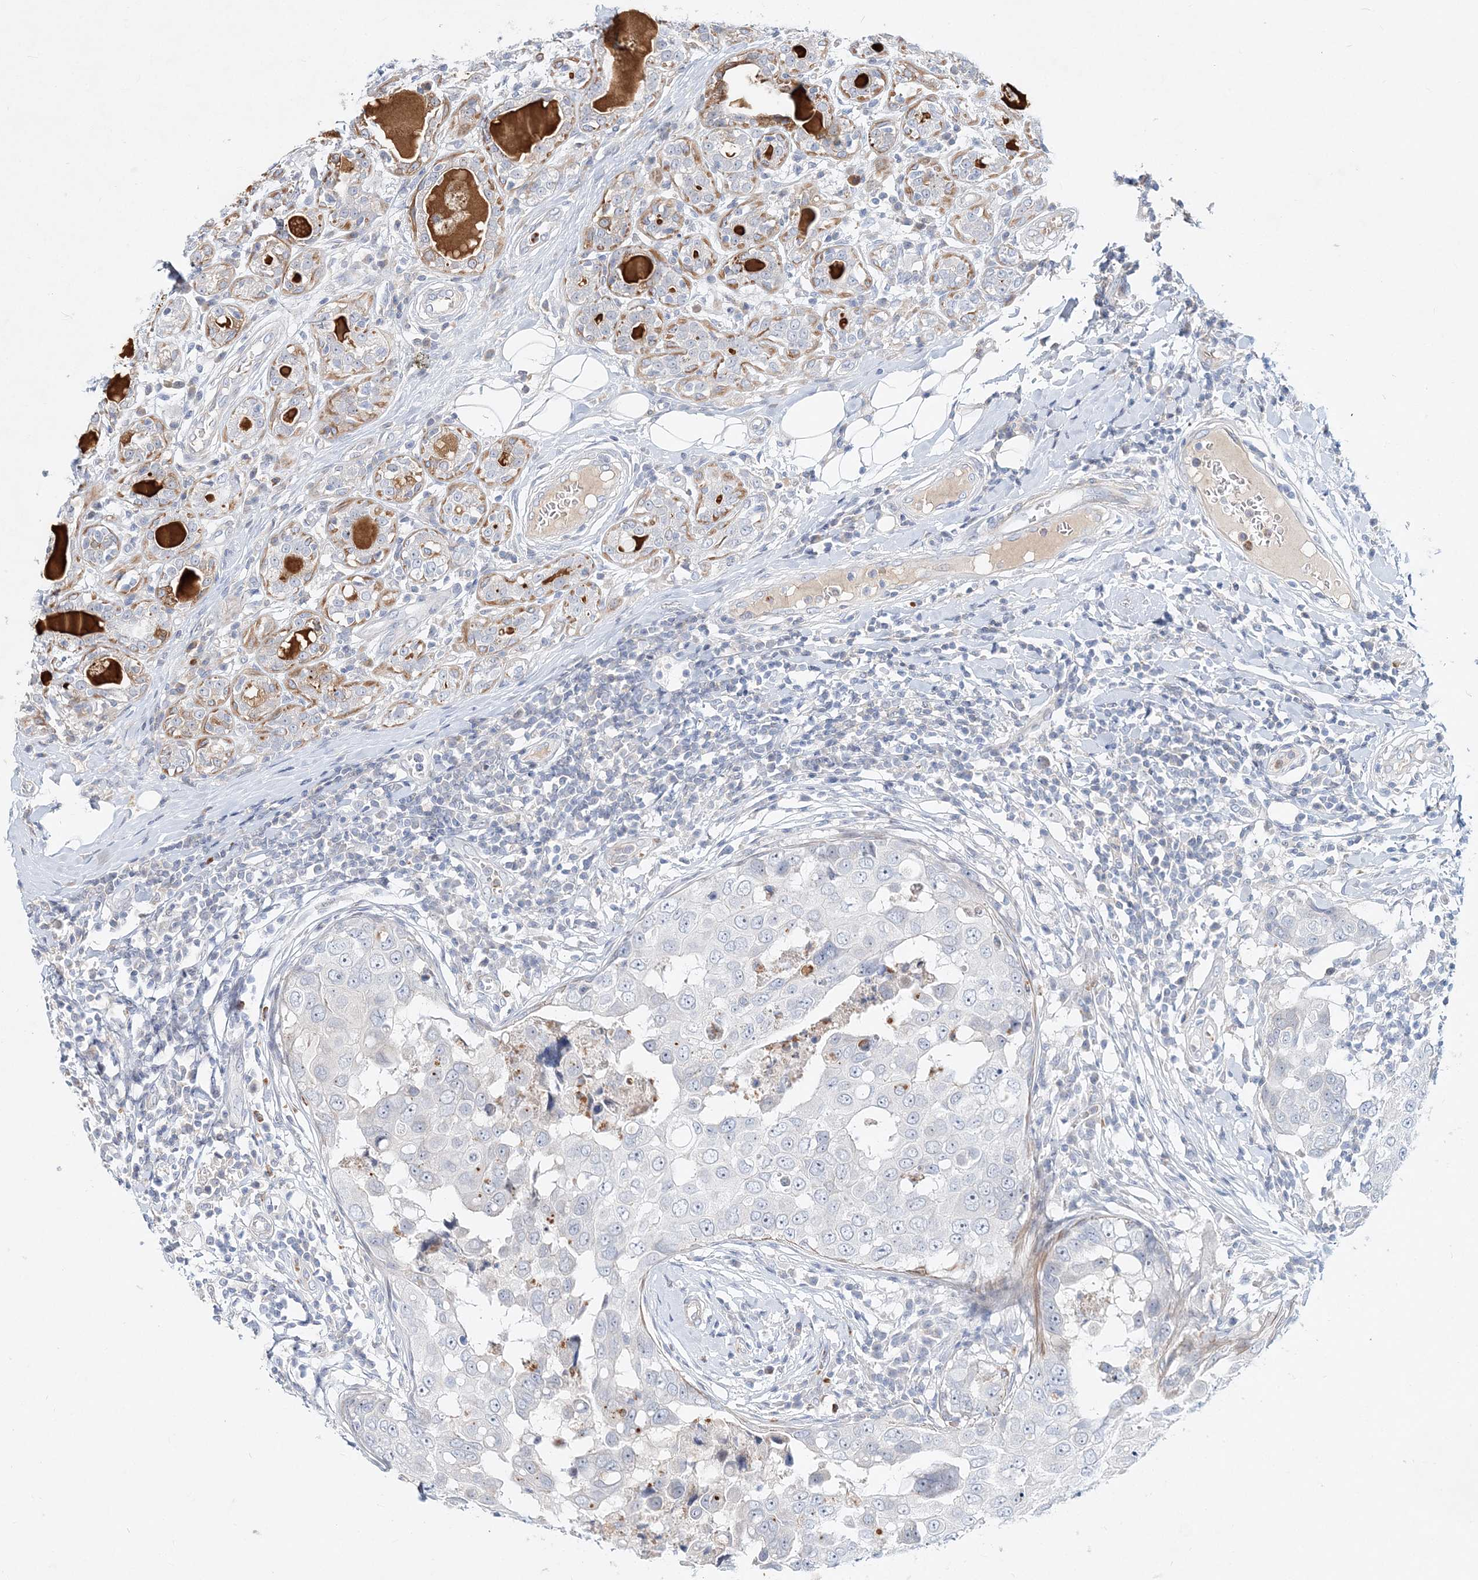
{"staining": {"intensity": "negative", "quantity": "none", "location": "none"}, "tissue": "breast cancer", "cell_type": "Tumor cells", "image_type": "cancer", "snomed": [{"axis": "morphology", "description": "Duct carcinoma"}, {"axis": "topography", "description": "Breast"}], "caption": "Breast cancer (invasive ductal carcinoma) stained for a protein using immunohistochemistry (IHC) exhibits no staining tumor cells.", "gene": "DNAH5", "patient": {"sex": "female", "age": 27}}